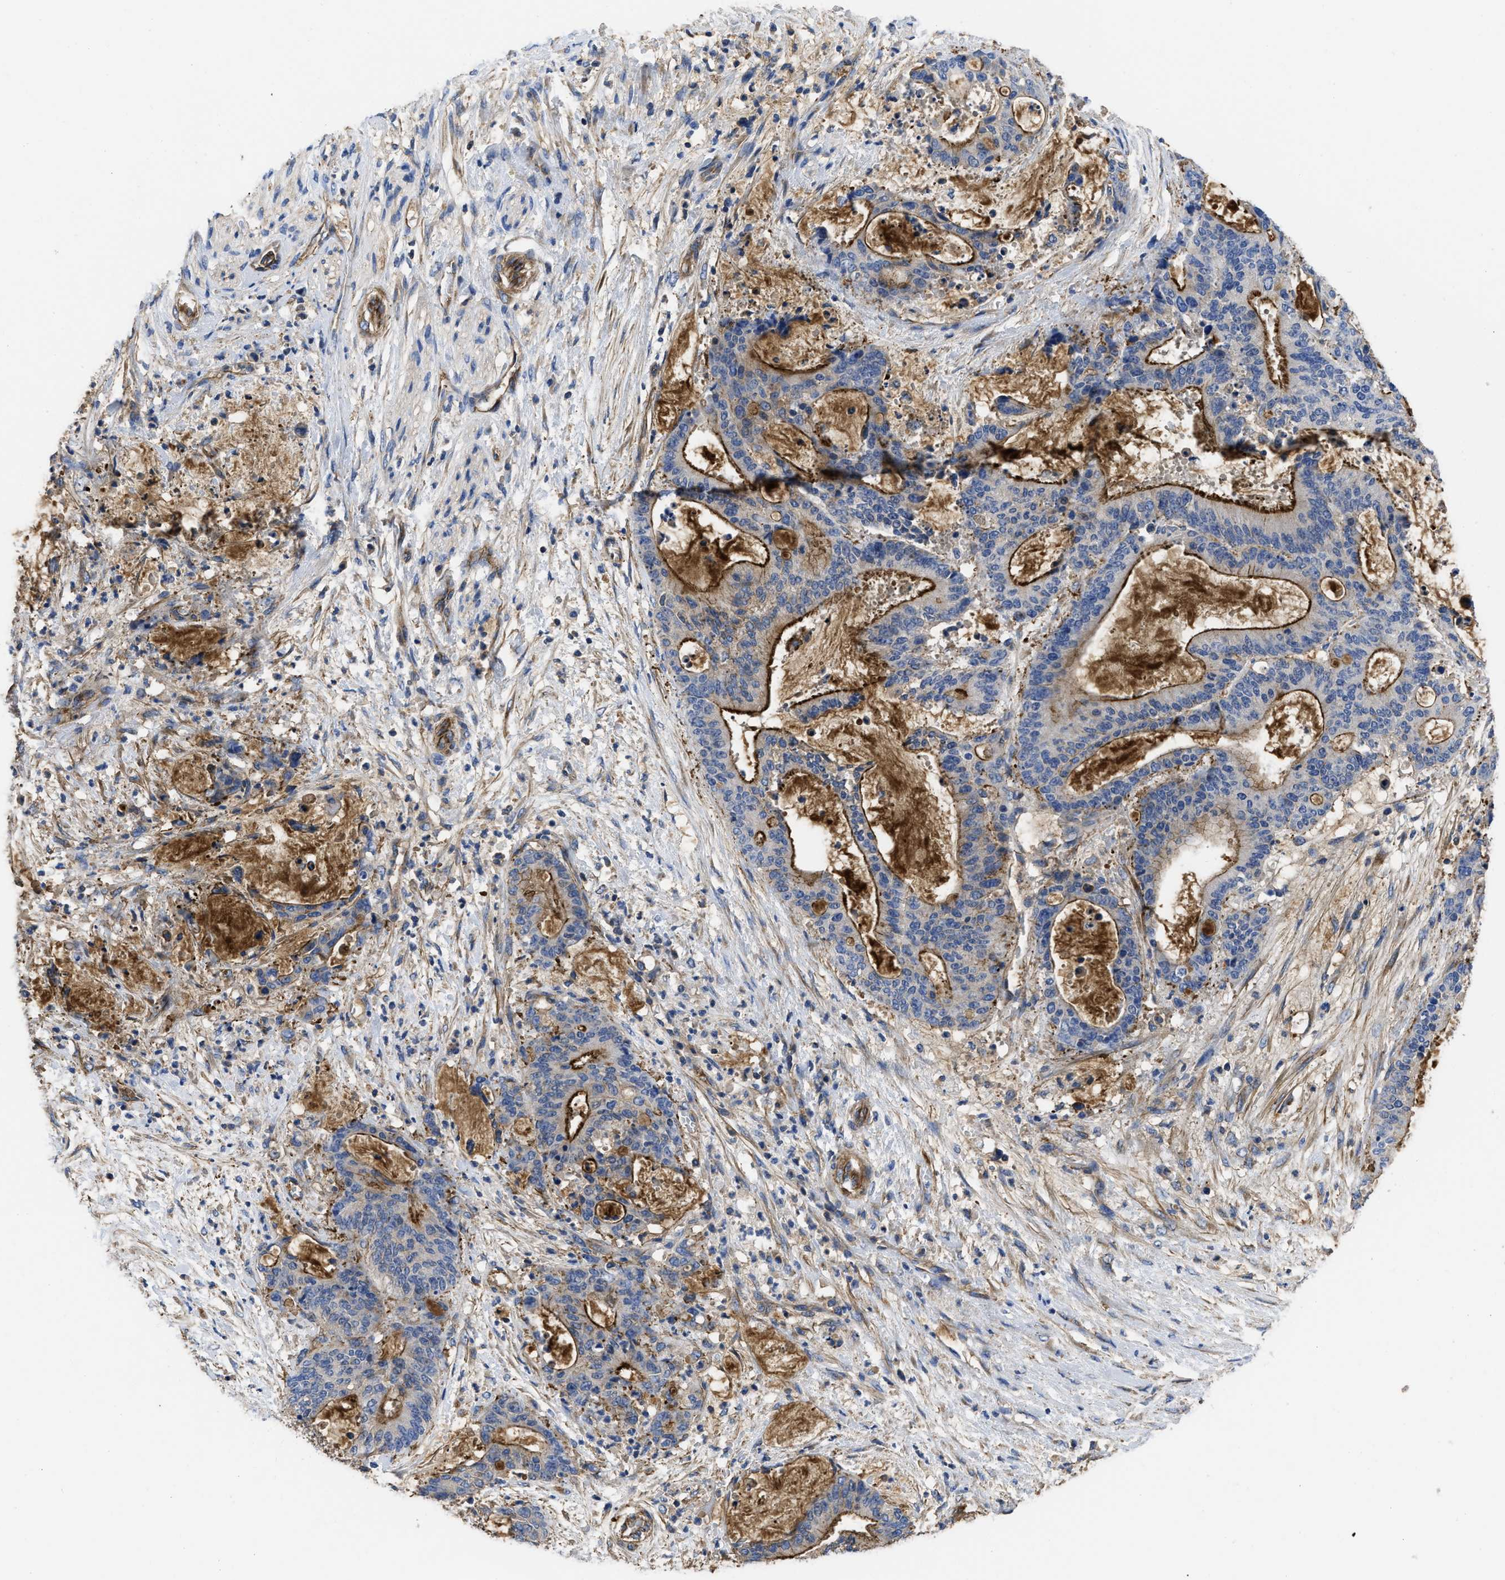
{"staining": {"intensity": "moderate", "quantity": "25%-75%", "location": "cytoplasmic/membranous"}, "tissue": "liver cancer", "cell_type": "Tumor cells", "image_type": "cancer", "snomed": [{"axis": "morphology", "description": "Normal tissue, NOS"}, {"axis": "morphology", "description": "Cholangiocarcinoma"}, {"axis": "topography", "description": "Liver"}, {"axis": "topography", "description": "Peripheral nerve tissue"}], "caption": "There is medium levels of moderate cytoplasmic/membranous expression in tumor cells of liver cancer (cholangiocarcinoma), as demonstrated by immunohistochemical staining (brown color).", "gene": "USP4", "patient": {"sex": "female", "age": 73}}